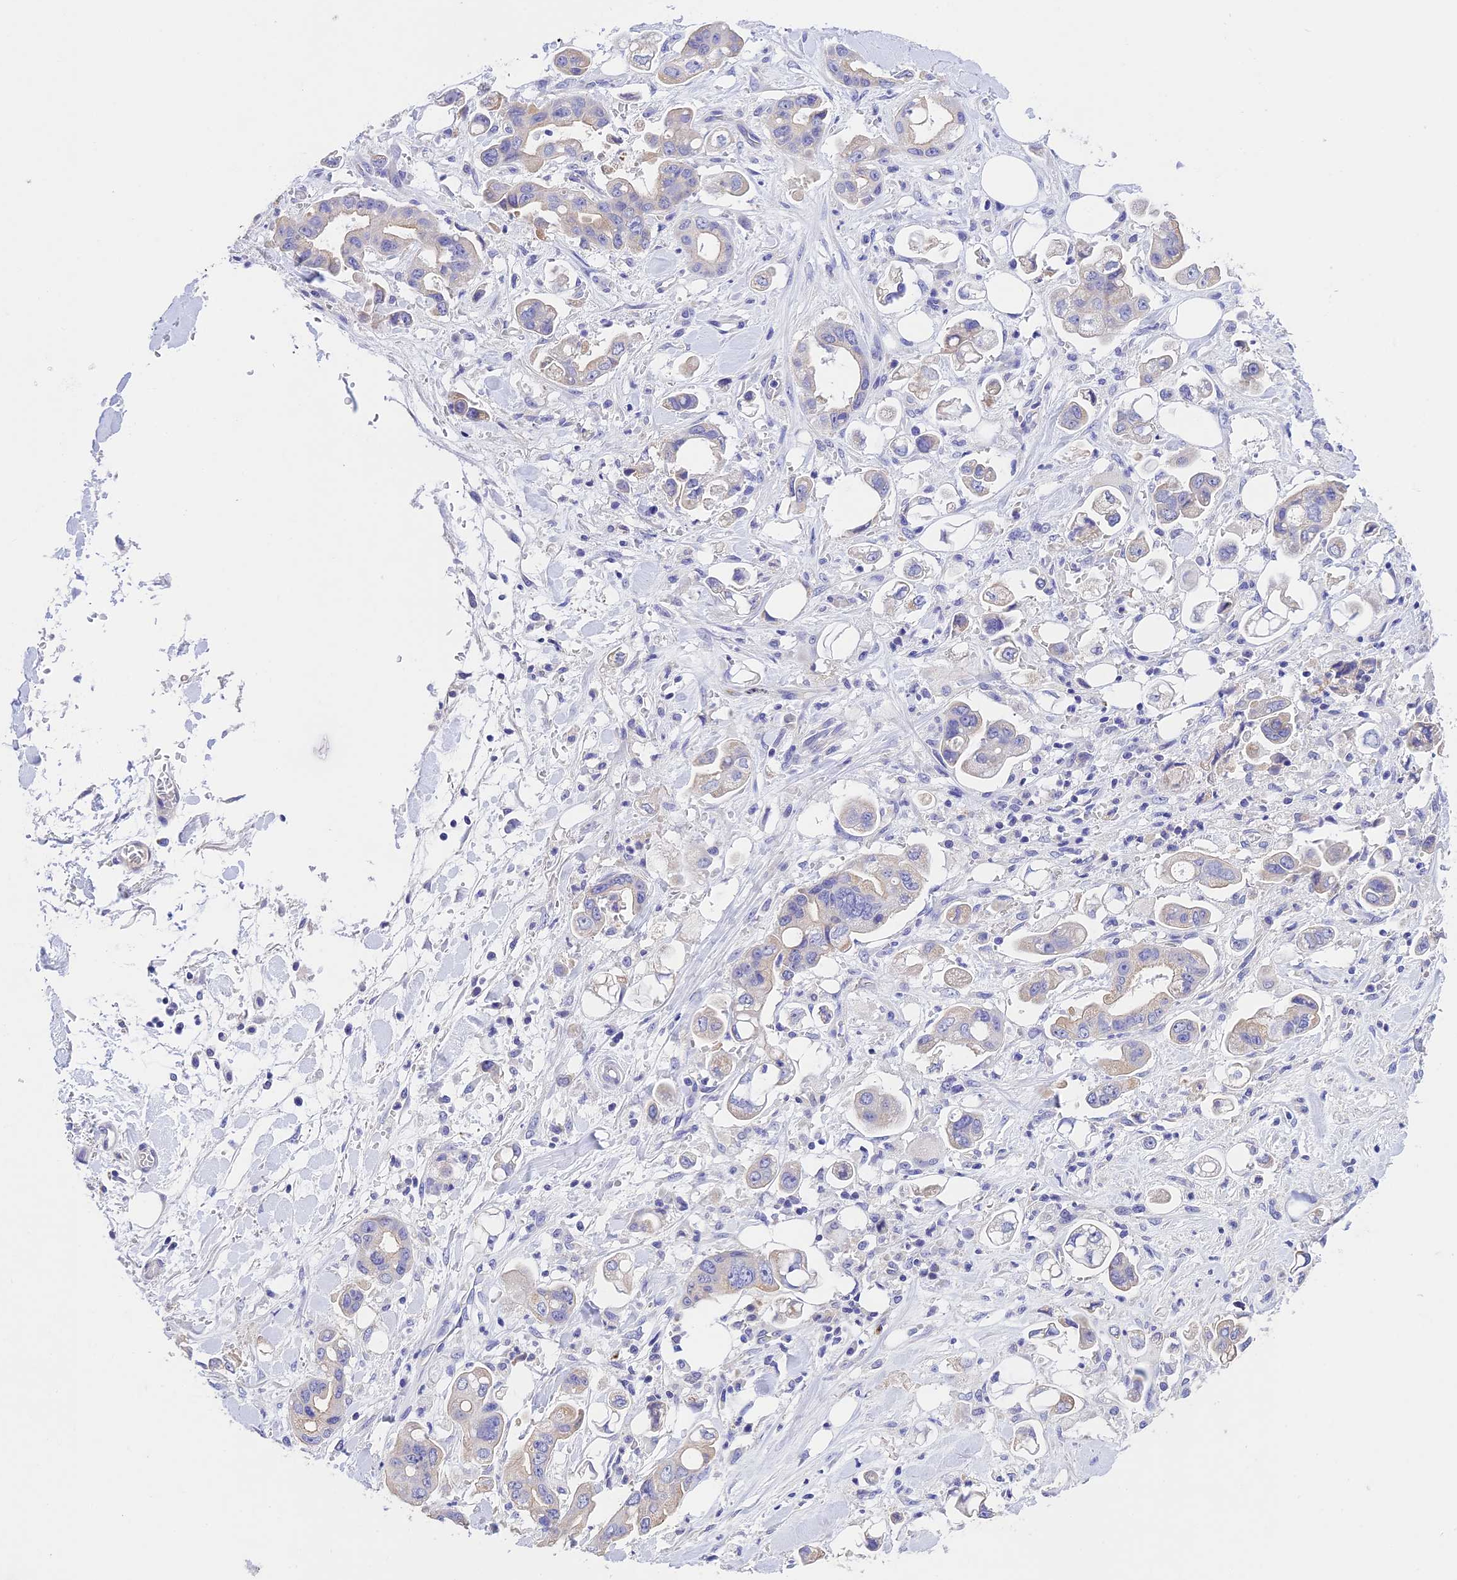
{"staining": {"intensity": "negative", "quantity": "none", "location": "none"}, "tissue": "stomach cancer", "cell_type": "Tumor cells", "image_type": "cancer", "snomed": [{"axis": "morphology", "description": "Adenocarcinoma, NOS"}, {"axis": "topography", "description": "Stomach"}], "caption": "An image of human stomach cancer (adenocarcinoma) is negative for staining in tumor cells.", "gene": "MS4A5", "patient": {"sex": "male", "age": 62}}